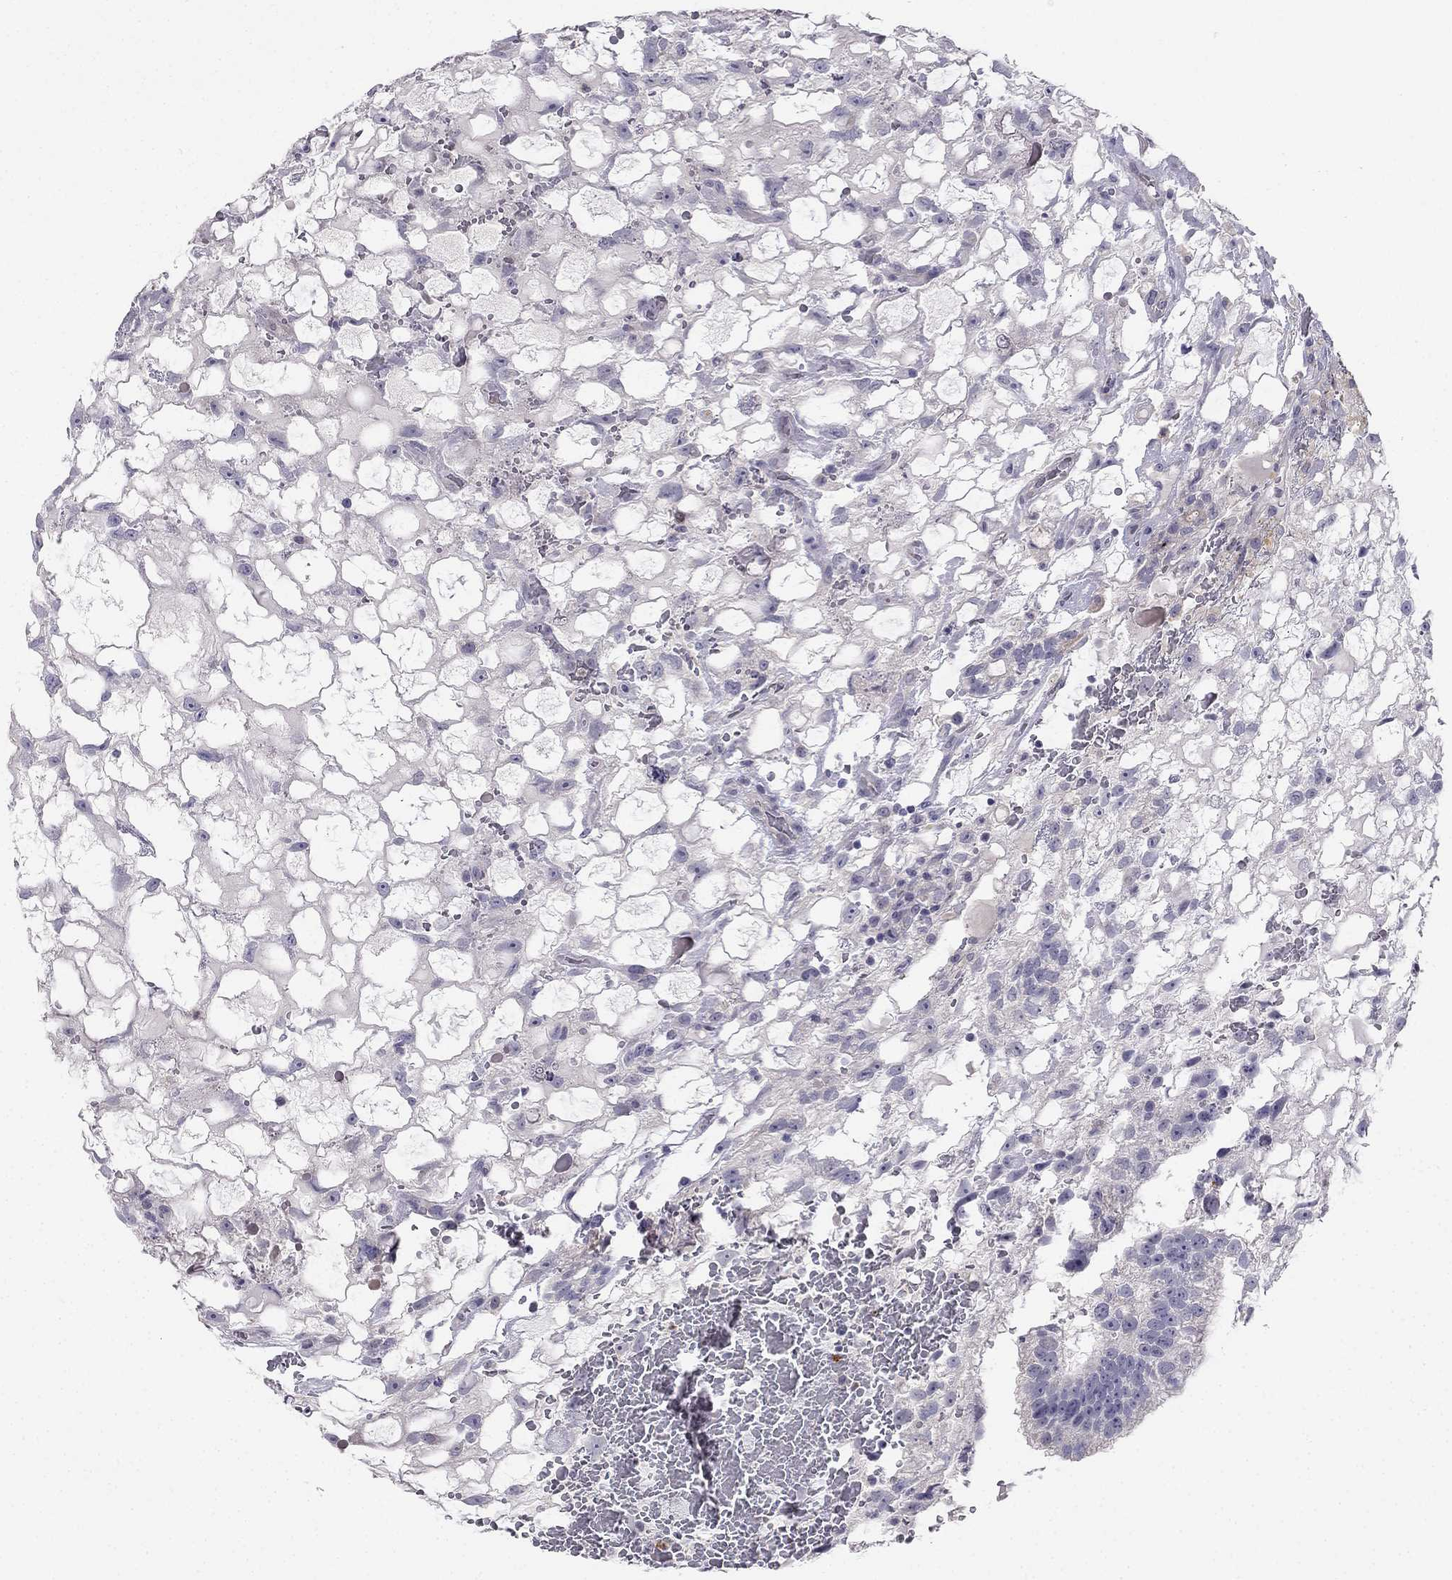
{"staining": {"intensity": "negative", "quantity": "none", "location": "none"}, "tissue": "testis cancer", "cell_type": "Tumor cells", "image_type": "cancer", "snomed": [{"axis": "morphology", "description": "Normal tissue, NOS"}, {"axis": "morphology", "description": "Carcinoma, Embryonal, NOS"}, {"axis": "topography", "description": "Testis"}, {"axis": "topography", "description": "Epididymis"}], "caption": "The IHC micrograph has no significant positivity in tumor cells of testis cancer tissue.", "gene": "C16orf89", "patient": {"sex": "male", "age": 32}}